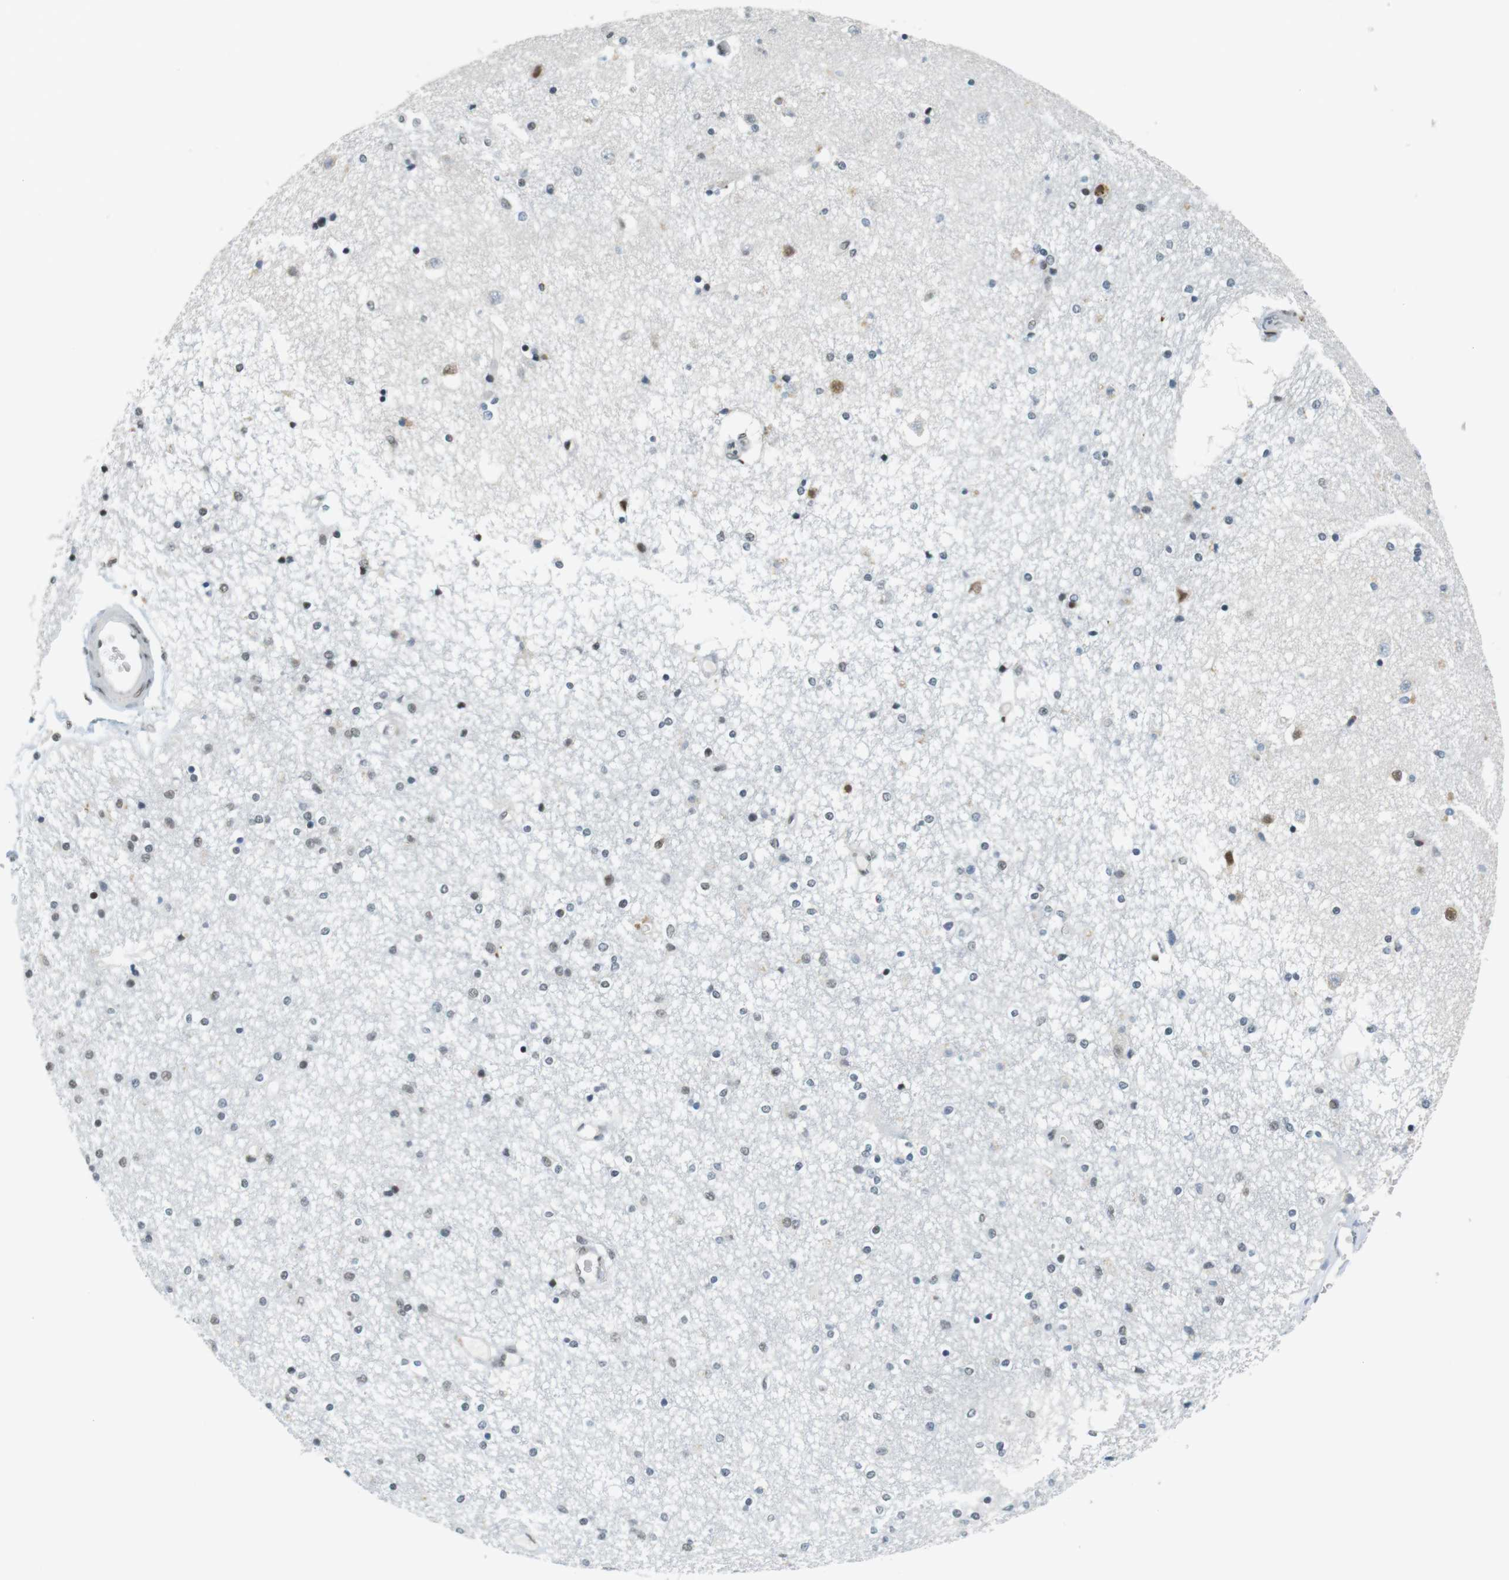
{"staining": {"intensity": "weak", "quantity": "<25%", "location": "nuclear"}, "tissue": "caudate", "cell_type": "Glial cells", "image_type": "normal", "snomed": [{"axis": "morphology", "description": "Normal tissue, NOS"}, {"axis": "topography", "description": "Lateral ventricle wall"}], "caption": "IHC histopathology image of benign human caudate stained for a protein (brown), which demonstrates no positivity in glial cells. The staining is performed using DAB (3,3'-diaminobenzidine) brown chromogen with nuclei counter-stained in using hematoxylin.", "gene": "RNF38", "patient": {"sex": "female", "age": 54}}